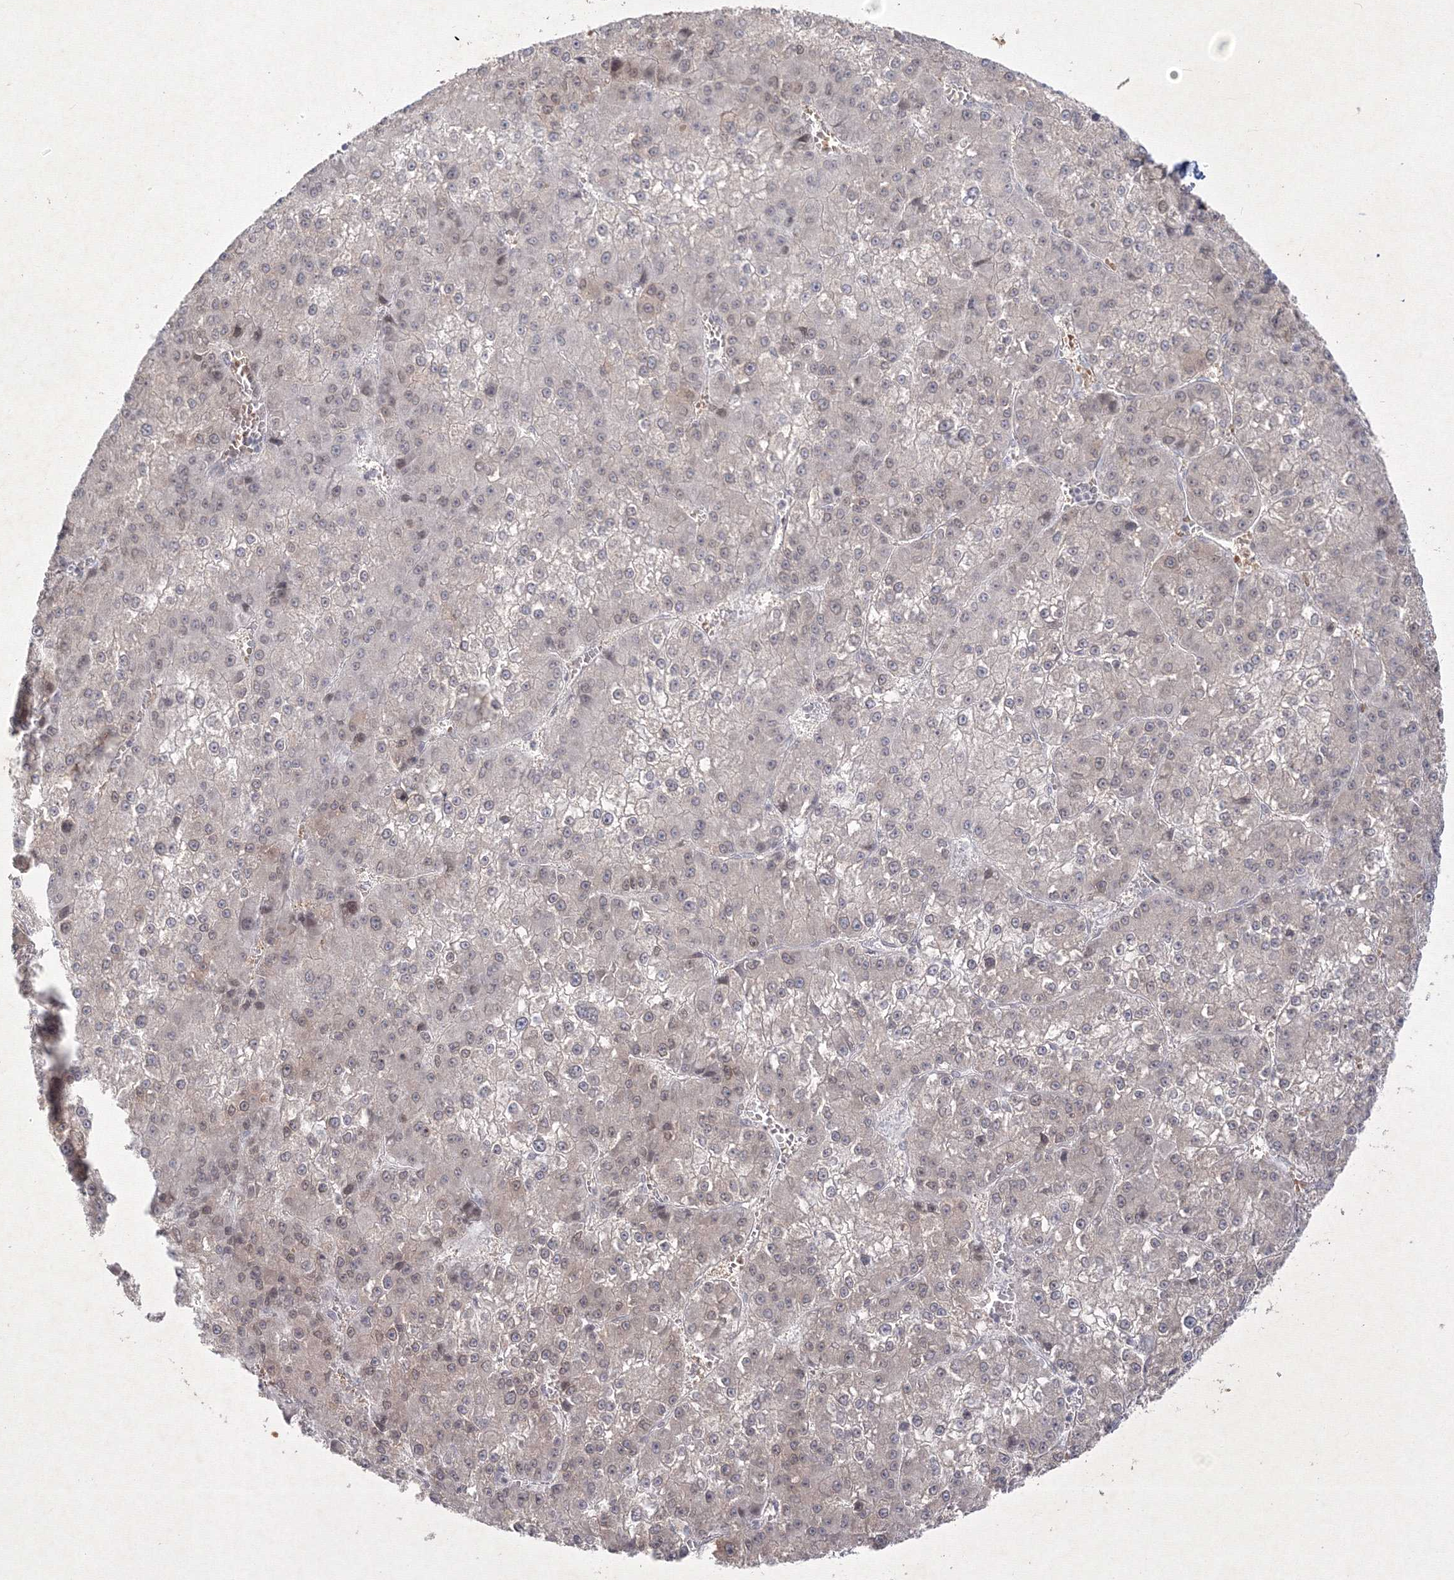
{"staining": {"intensity": "weak", "quantity": "<25%", "location": "cytoplasmic/membranous,nuclear"}, "tissue": "liver cancer", "cell_type": "Tumor cells", "image_type": "cancer", "snomed": [{"axis": "morphology", "description": "Carcinoma, Hepatocellular, NOS"}, {"axis": "topography", "description": "Liver"}], "caption": "Immunohistochemical staining of hepatocellular carcinoma (liver) demonstrates no significant expression in tumor cells.", "gene": "NXPE3", "patient": {"sex": "female", "age": 73}}